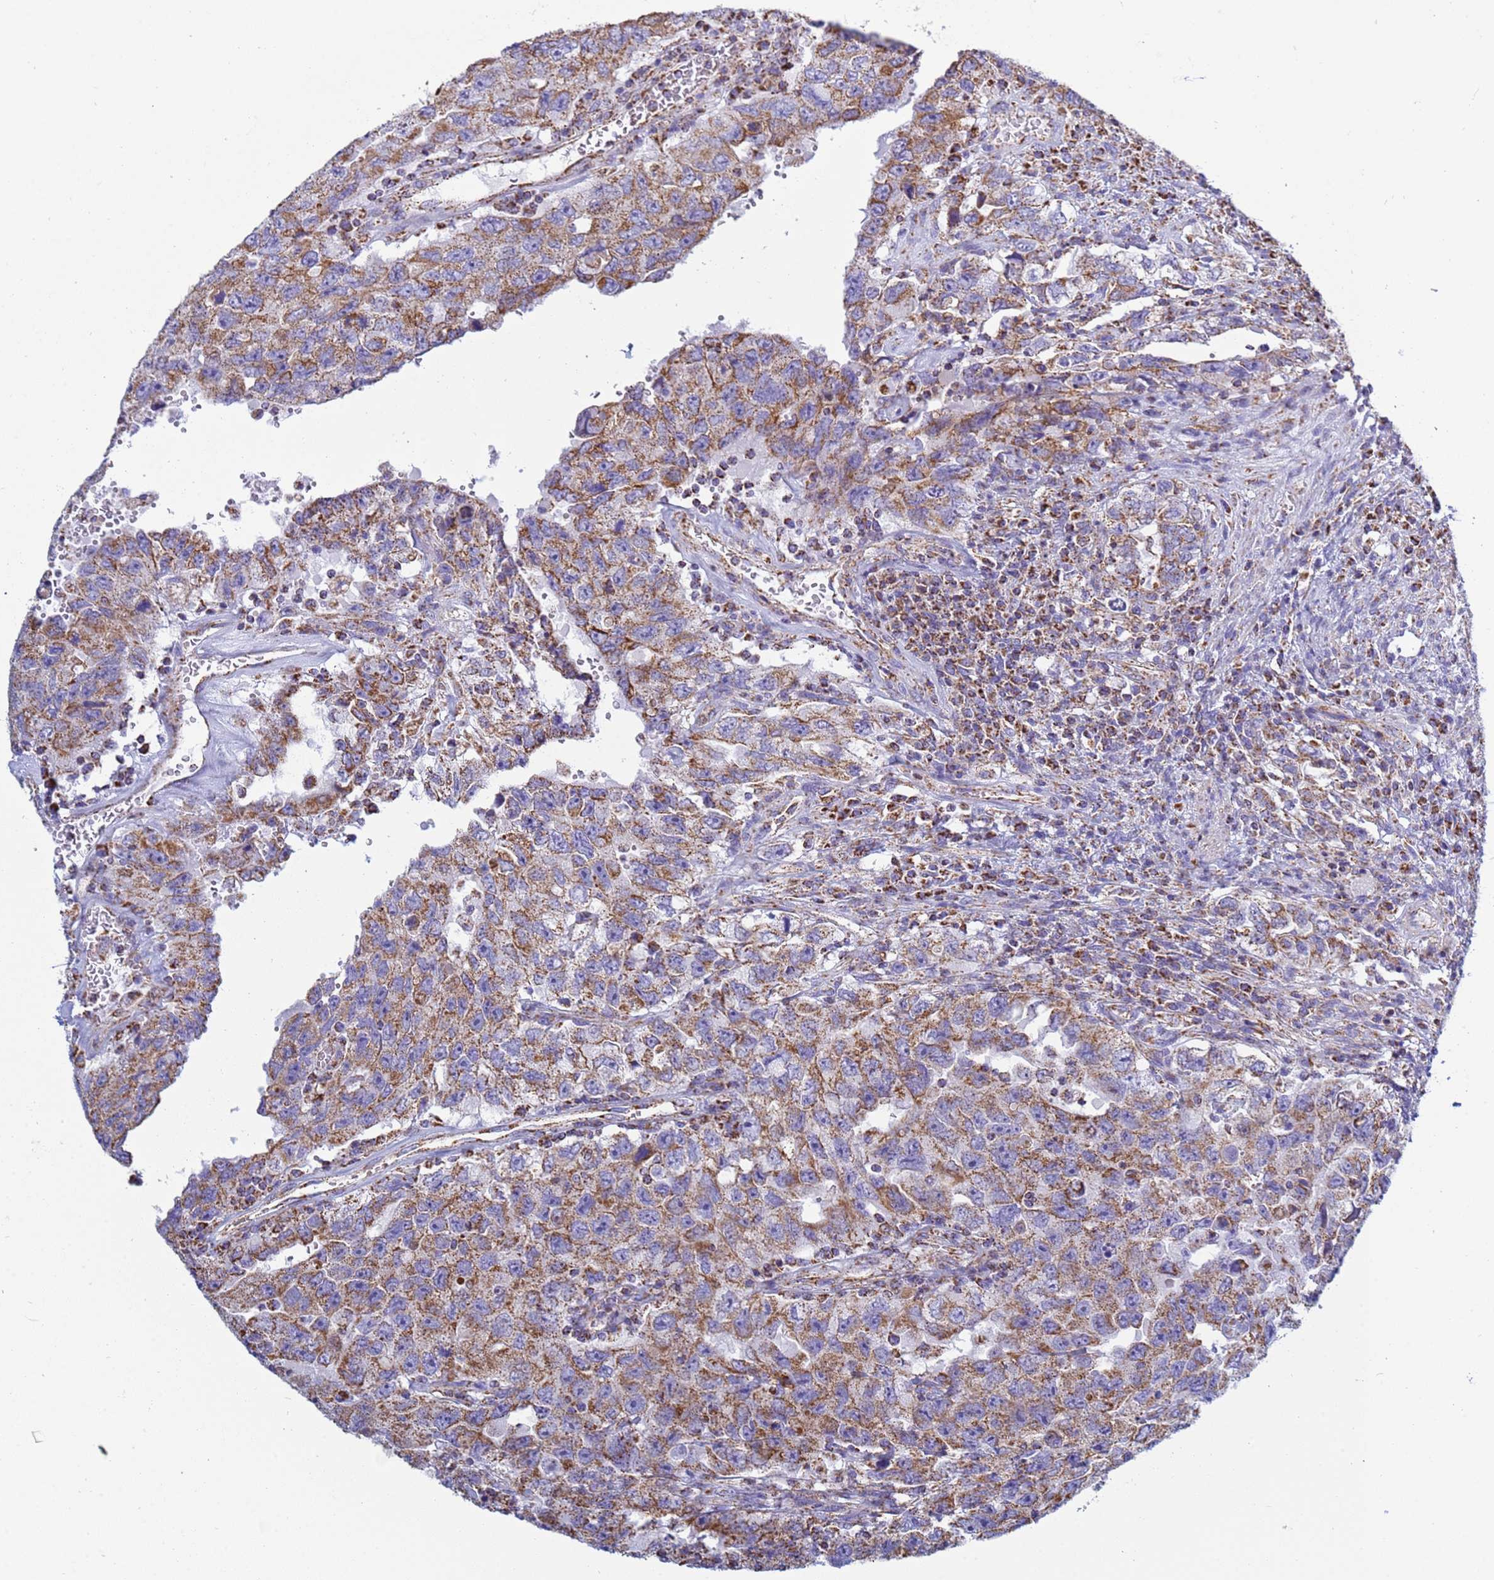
{"staining": {"intensity": "moderate", "quantity": ">75%", "location": "cytoplasmic/membranous"}, "tissue": "testis cancer", "cell_type": "Tumor cells", "image_type": "cancer", "snomed": [{"axis": "morphology", "description": "Carcinoma, Embryonal, NOS"}, {"axis": "topography", "description": "Testis"}], "caption": "Immunohistochemical staining of testis cancer exhibits moderate cytoplasmic/membranous protein staining in approximately >75% of tumor cells.", "gene": "COQ4", "patient": {"sex": "male", "age": 26}}